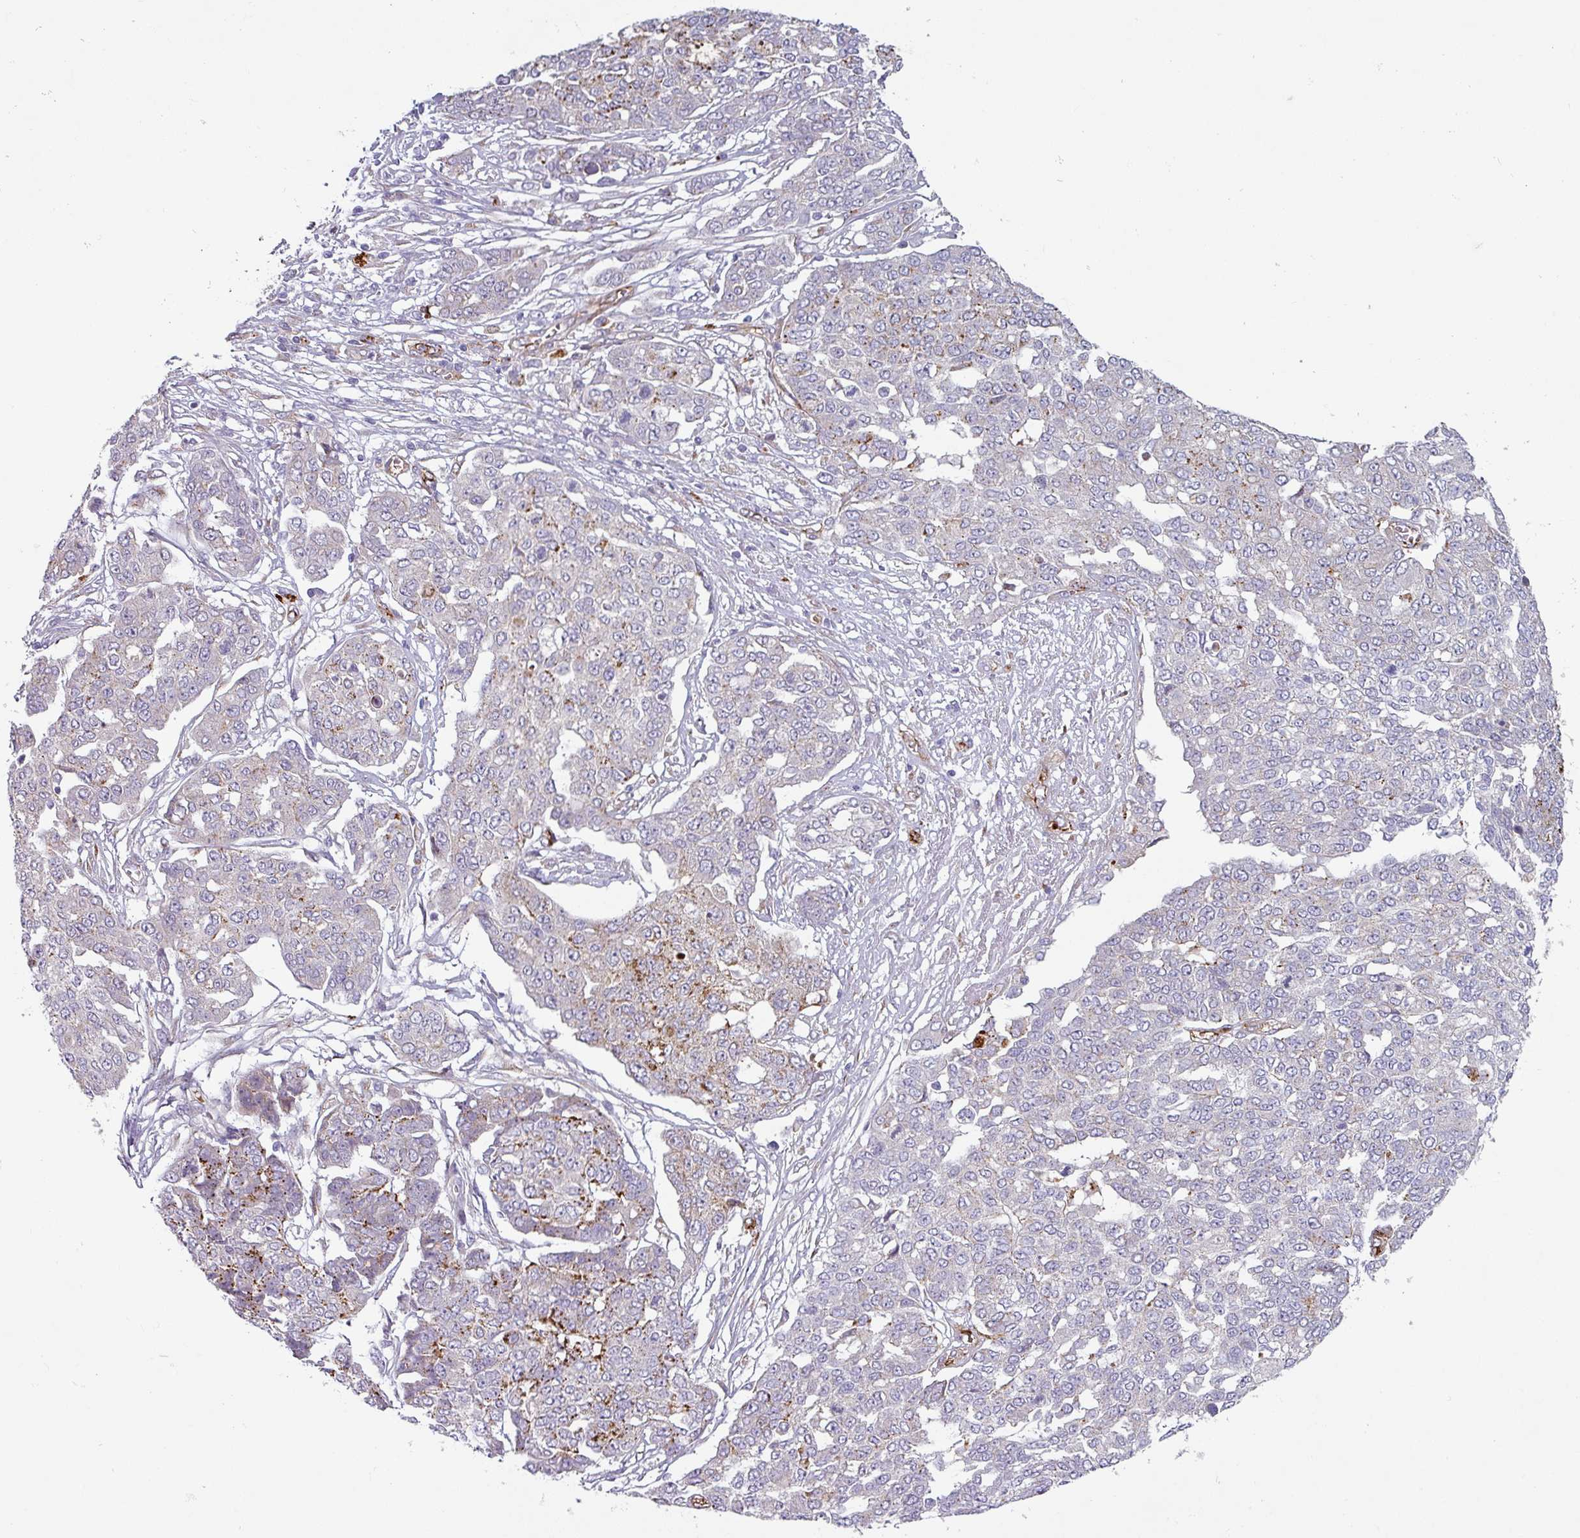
{"staining": {"intensity": "moderate", "quantity": "<25%", "location": "cytoplasmic/membranous"}, "tissue": "ovarian cancer", "cell_type": "Tumor cells", "image_type": "cancer", "snomed": [{"axis": "morphology", "description": "Cystadenocarcinoma, serous, NOS"}, {"axis": "topography", "description": "Soft tissue"}, {"axis": "topography", "description": "Ovary"}], "caption": "High-power microscopy captured an immunohistochemistry (IHC) micrograph of serous cystadenocarcinoma (ovarian), revealing moderate cytoplasmic/membranous expression in about <25% of tumor cells.", "gene": "PRODH2", "patient": {"sex": "female", "age": 57}}